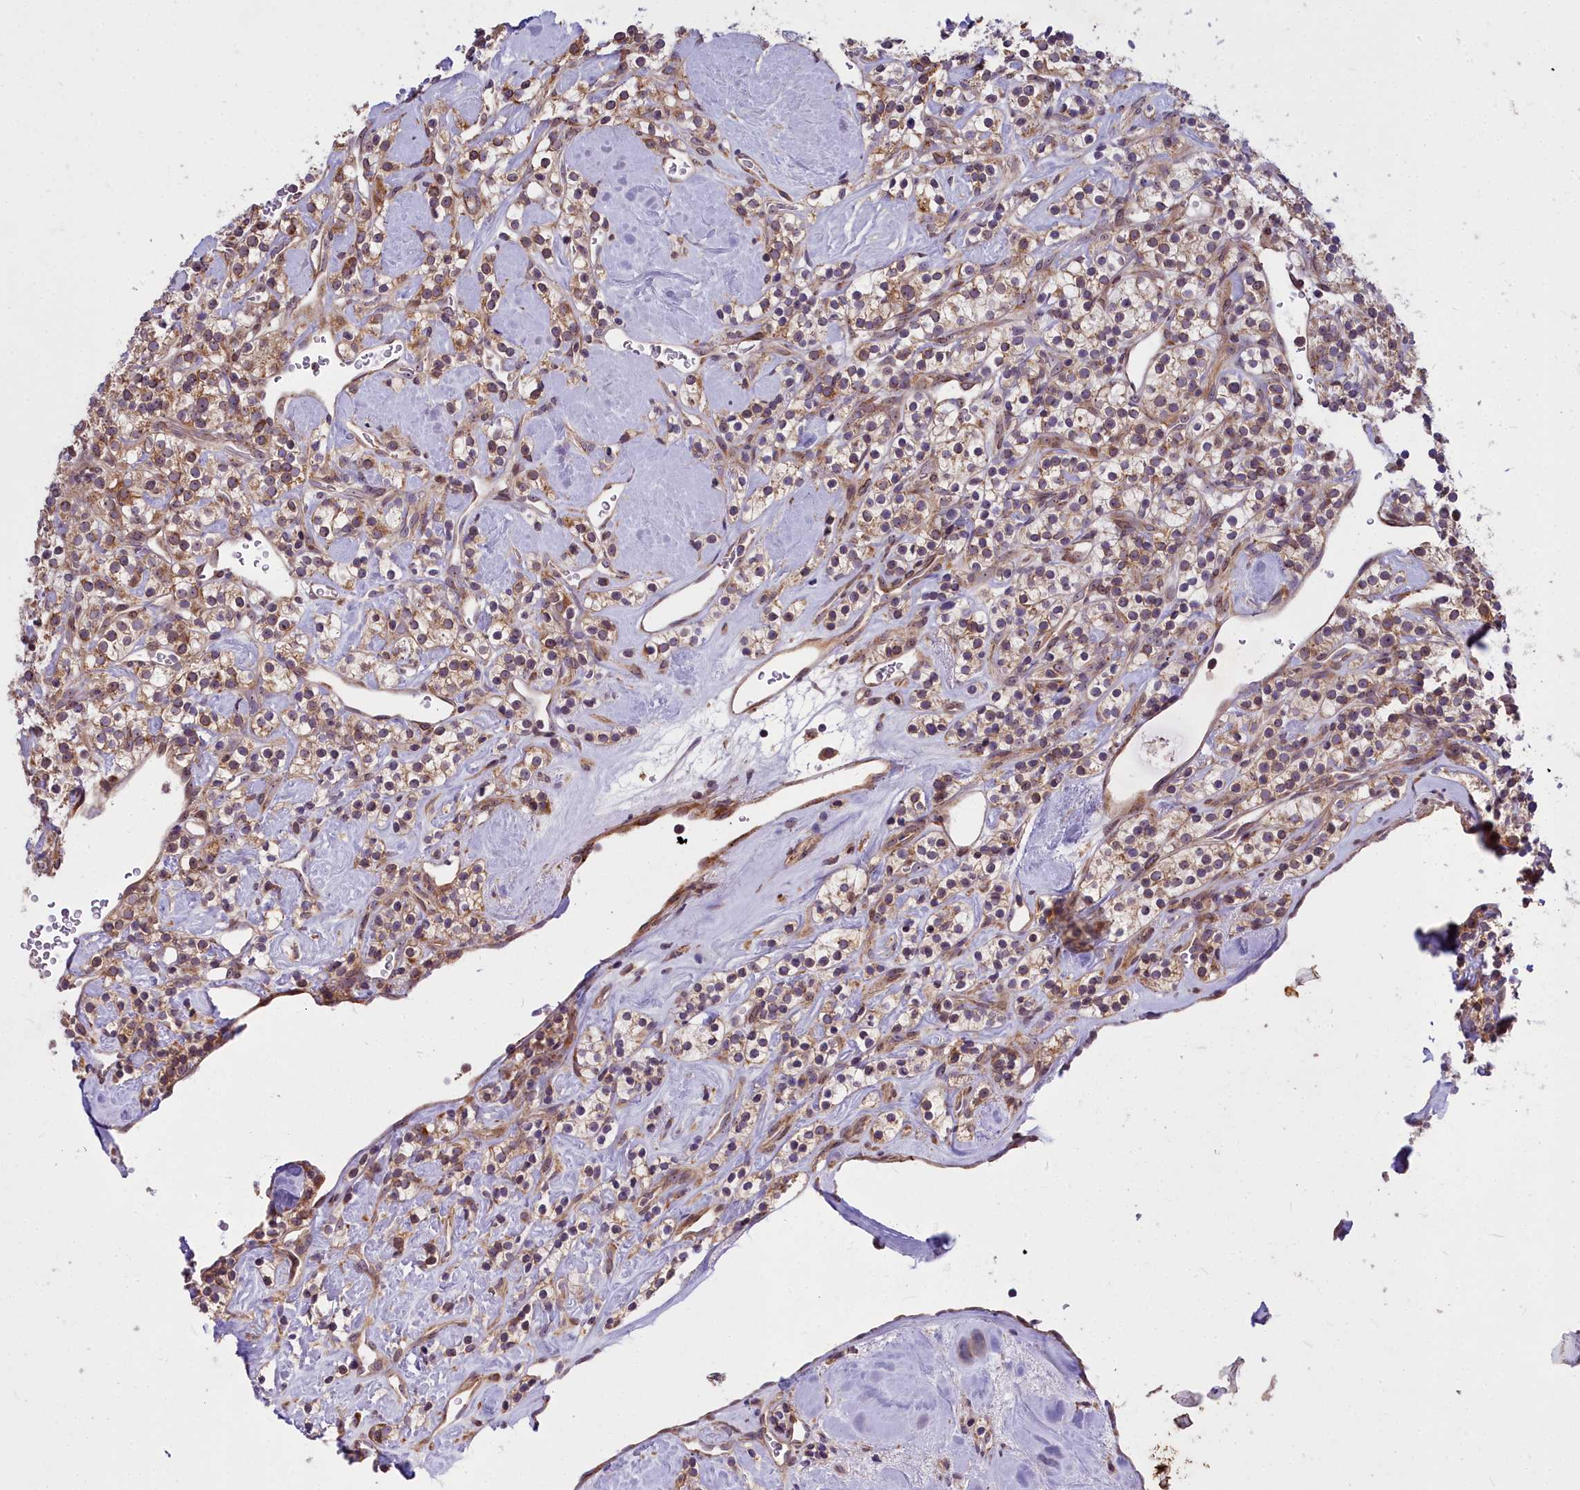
{"staining": {"intensity": "moderate", "quantity": "25%-75%", "location": "cytoplasmic/membranous"}, "tissue": "renal cancer", "cell_type": "Tumor cells", "image_type": "cancer", "snomed": [{"axis": "morphology", "description": "Adenocarcinoma, NOS"}, {"axis": "topography", "description": "Kidney"}], "caption": "Approximately 25%-75% of tumor cells in human renal cancer reveal moderate cytoplasmic/membranous protein positivity as visualized by brown immunohistochemical staining.", "gene": "ABCB8", "patient": {"sex": "male", "age": 77}}